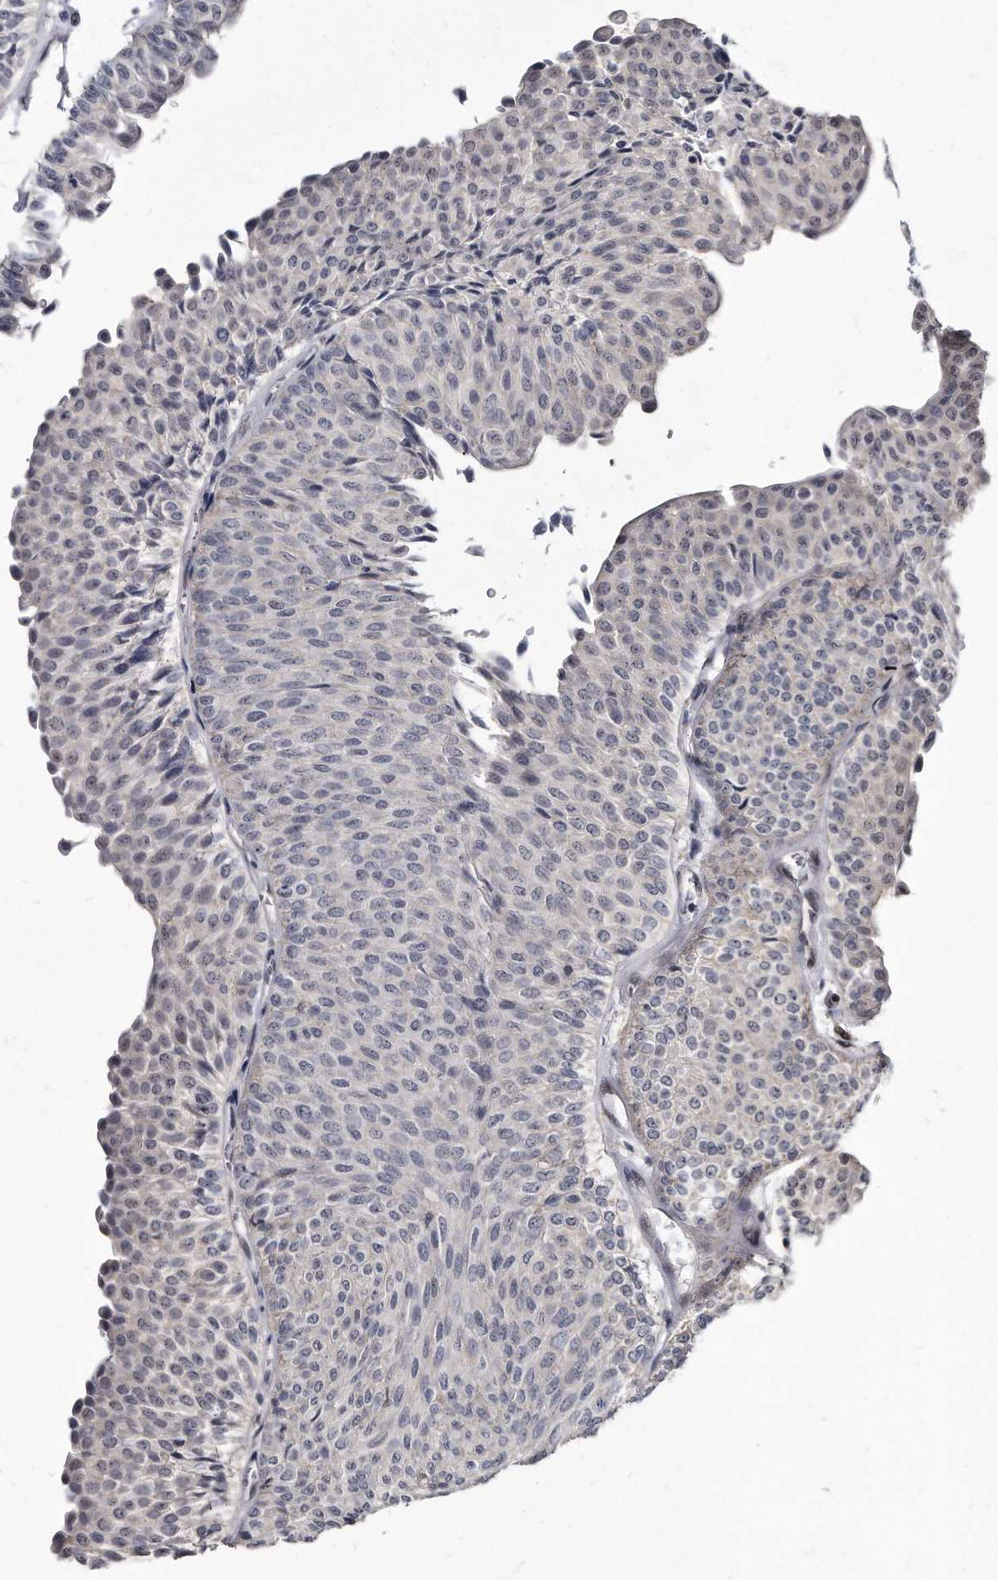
{"staining": {"intensity": "negative", "quantity": "none", "location": "none"}, "tissue": "urothelial cancer", "cell_type": "Tumor cells", "image_type": "cancer", "snomed": [{"axis": "morphology", "description": "Urothelial carcinoma, Low grade"}, {"axis": "topography", "description": "Urinary bladder"}], "caption": "A high-resolution photomicrograph shows immunohistochemistry staining of urothelial cancer, which reveals no significant expression in tumor cells.", "gene": "KLHDC3", "patient": {"sex": "male", "age": 78}}